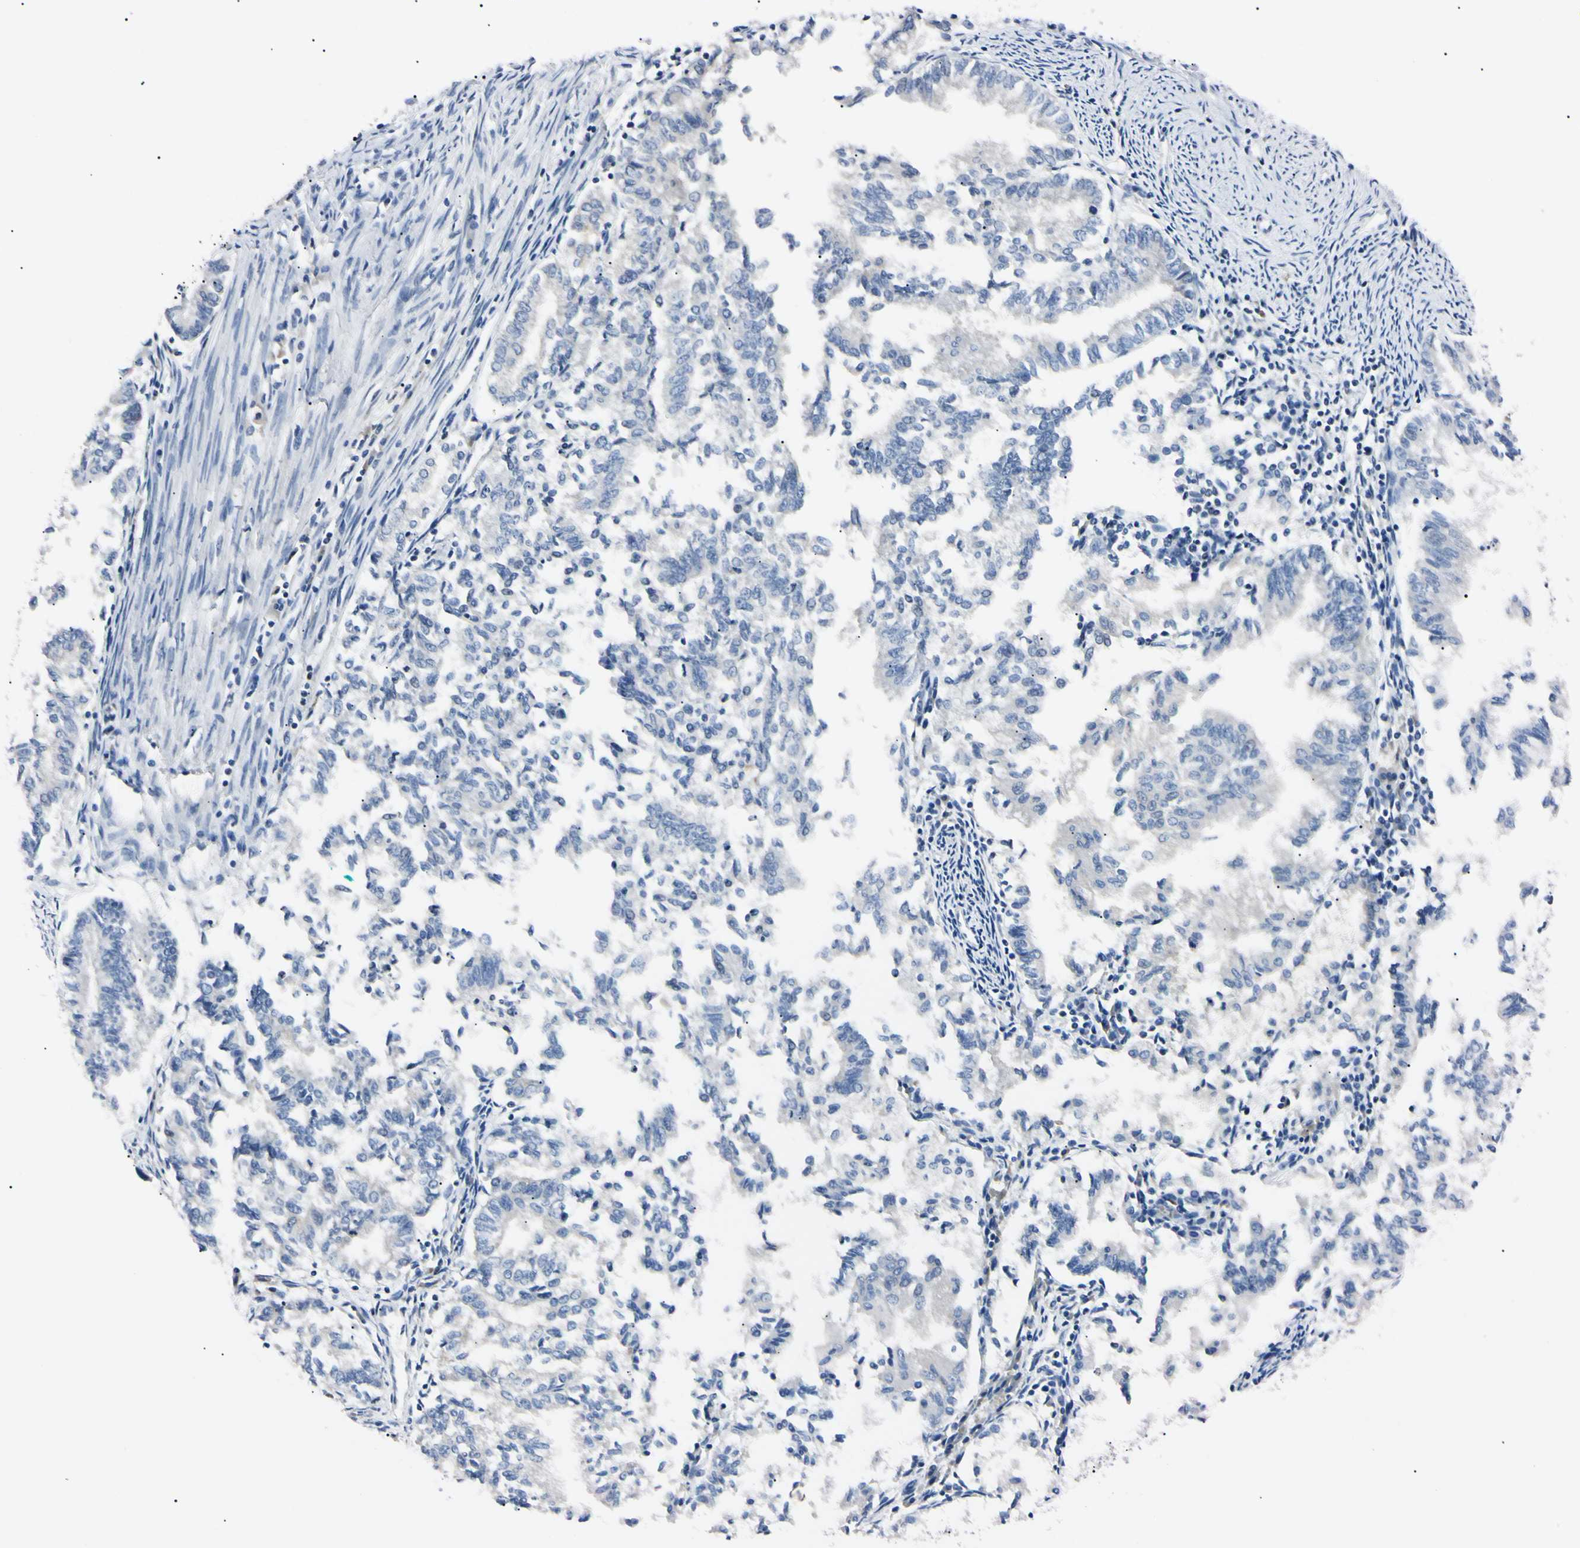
{"staining": {"intensity": "negative", "quantity": "none", "location": "none"}, "tissue": "endometrial cancer", "cell_type": "Tumor cells", "image_type": "cancer", "snomed": [{"axis": "morphology", "description": "Necrosis, NOS"}, {"axis": "morphology", "description": "Adenocarcinoma, NOS"}, {"axis": "topography", "description": "Endometrium"}], "caption": "Tumor cells show no significant protein staining in adenocarcinoma (endometrial).", "gene": "C1orf174", "patient": {"sex": "female", "age": 79}}